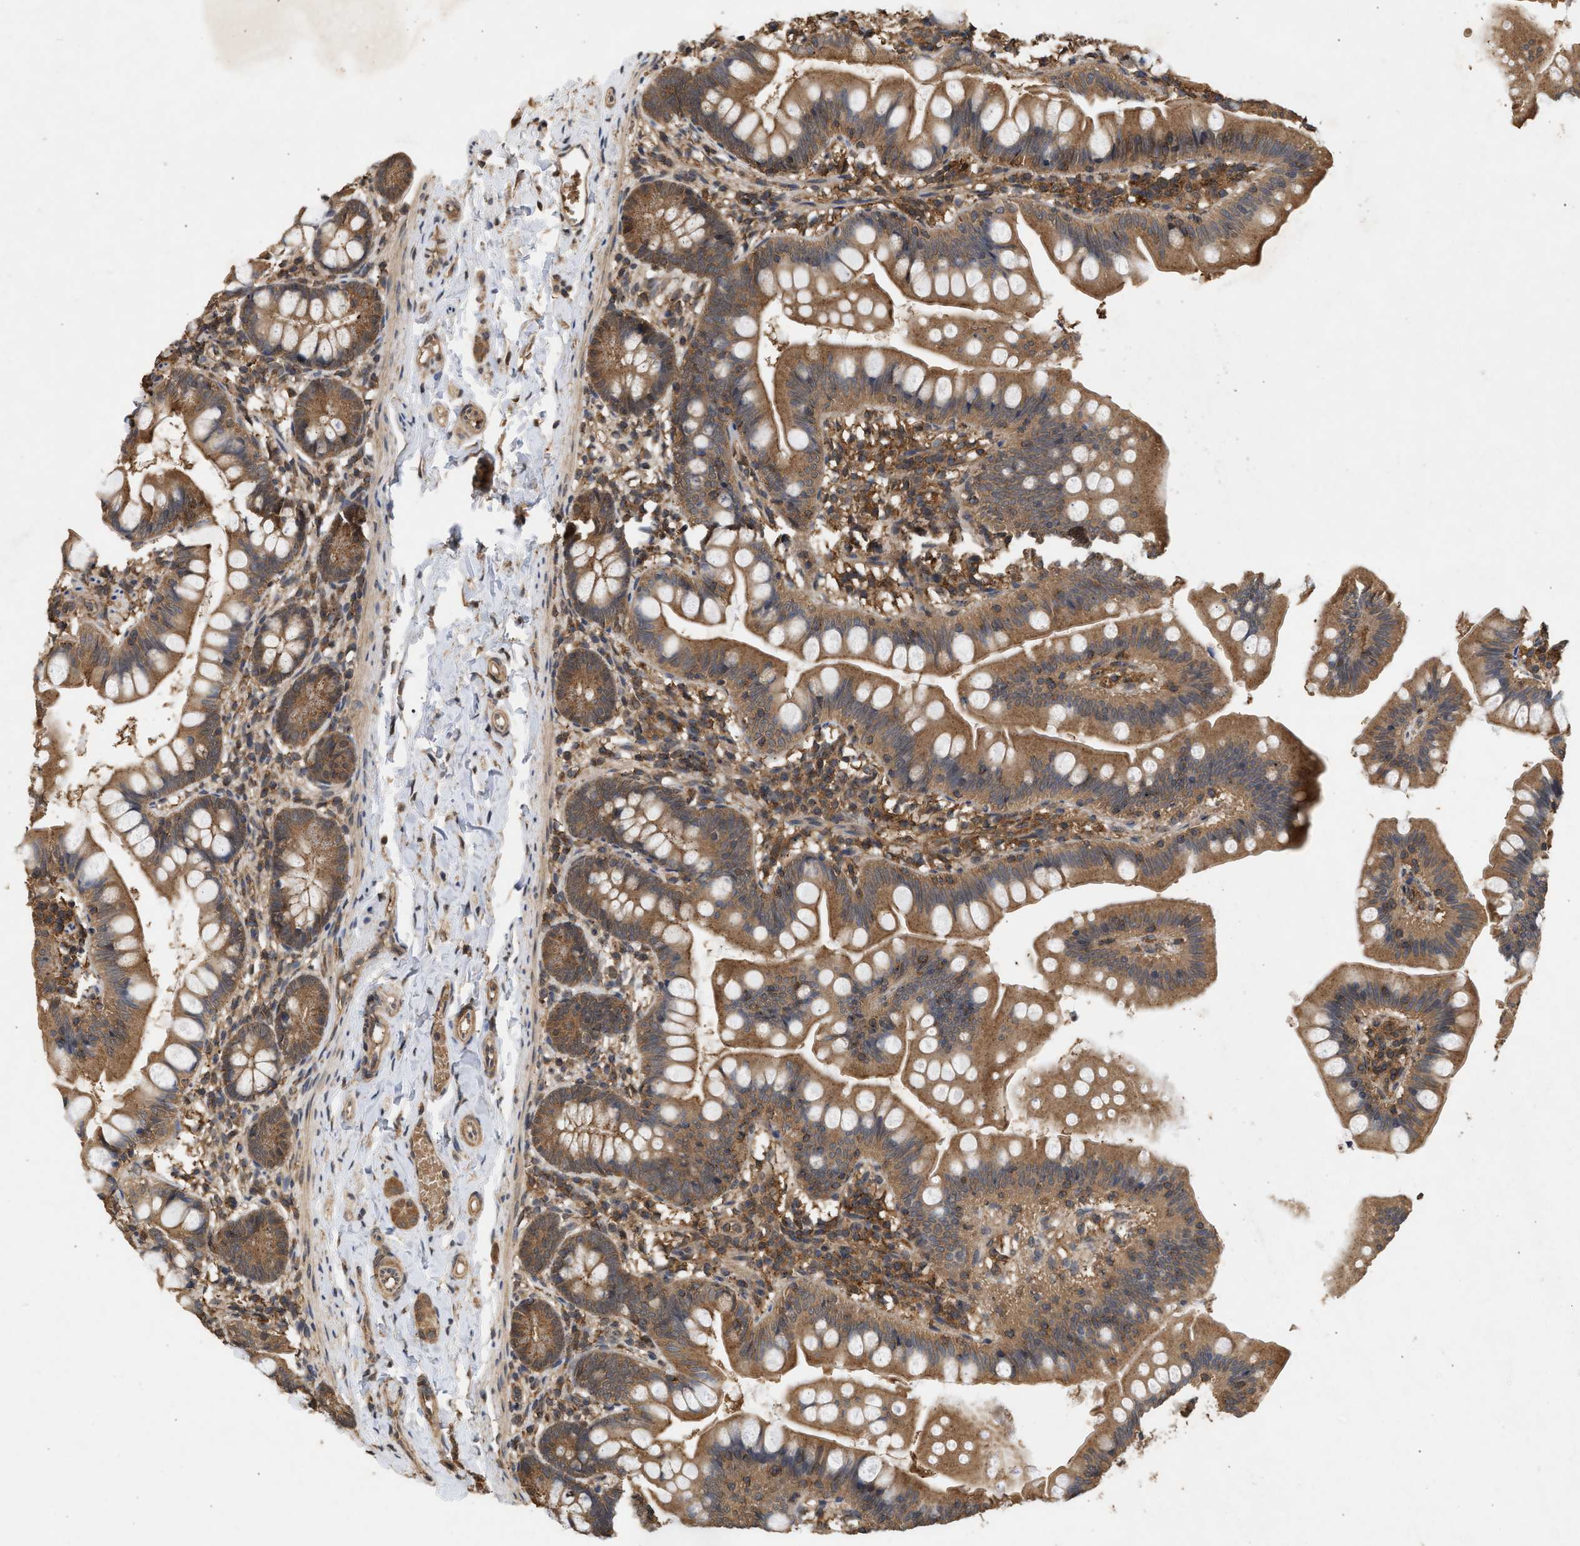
{"staining": {"intensity": "moderate", "quantity": ">75%", "location": "cytoplasmic/membranous"}, "tissue": "small intestine", "cell_type": "Glandular cells", "image_type": "normal", "snomed": [{"axis": "morphology", "description": "Normal tissue, NOS"}, {"axis": "topography", "description": "Small intestine"}], "caption": "This is a photomicrograph of IHC staining of benign small intestine, which shows moderate staining in the cytoplasmic/membranous of glandular cells.", "gene": "FITM1", "patient": {"sex": "male", "age": 7}}